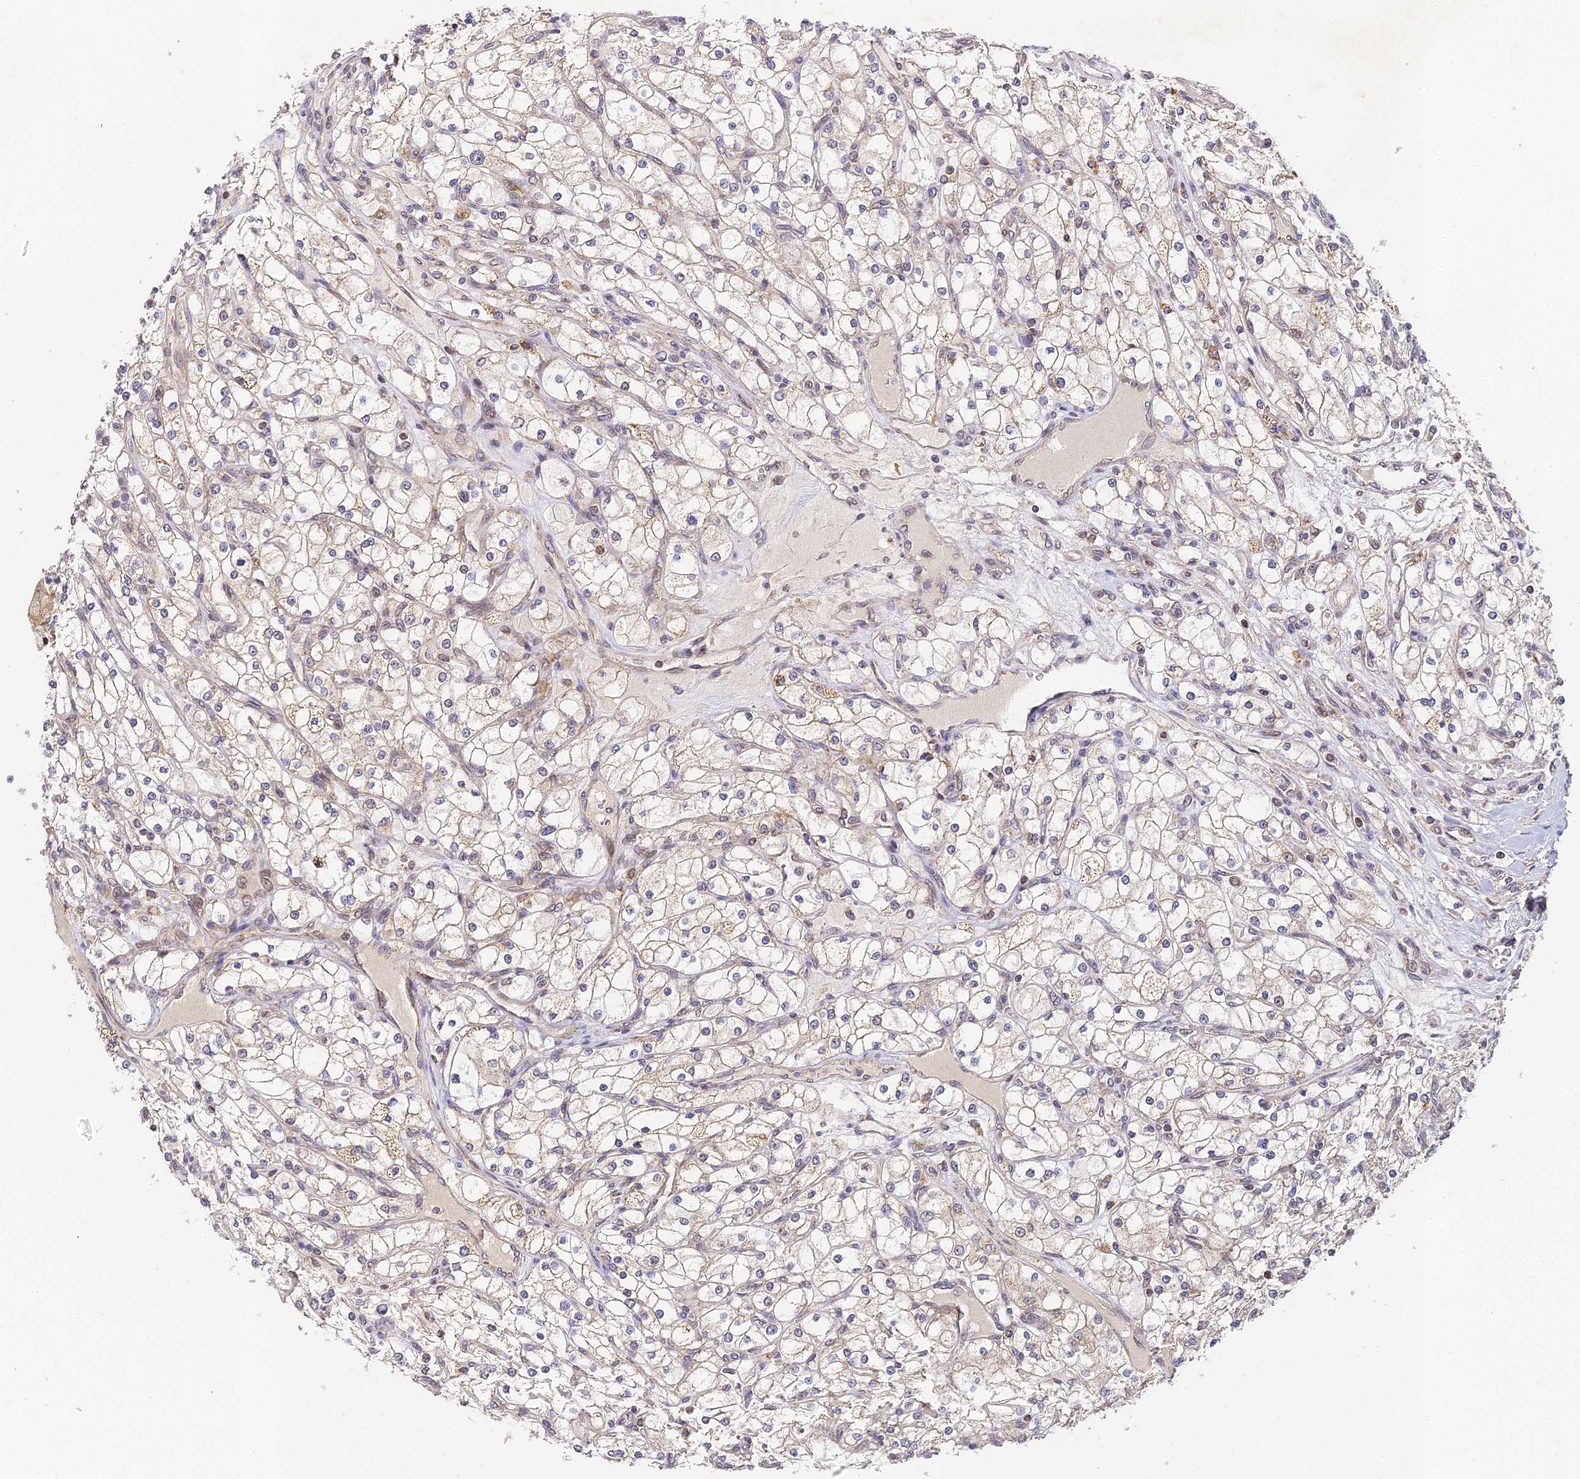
{"staining": {"intensity": "negative", "quantity": "none", "location": "none"}, "tissue": "renal cancer", "cell_type": "Tumor cells", "image_type": "cancer", "snomed": [{"axis": "morphology", "description": "Adenocarcinoma, NOS"}, {"axis": "topography", "description": "Kidney"}], "caption": "Immunohistochemical staining of renal adenocarcinoma exhibits no significant staining in tumor cells.", "gene": "DNAAF10", "patient": {"sex": "male", "age": 80}}